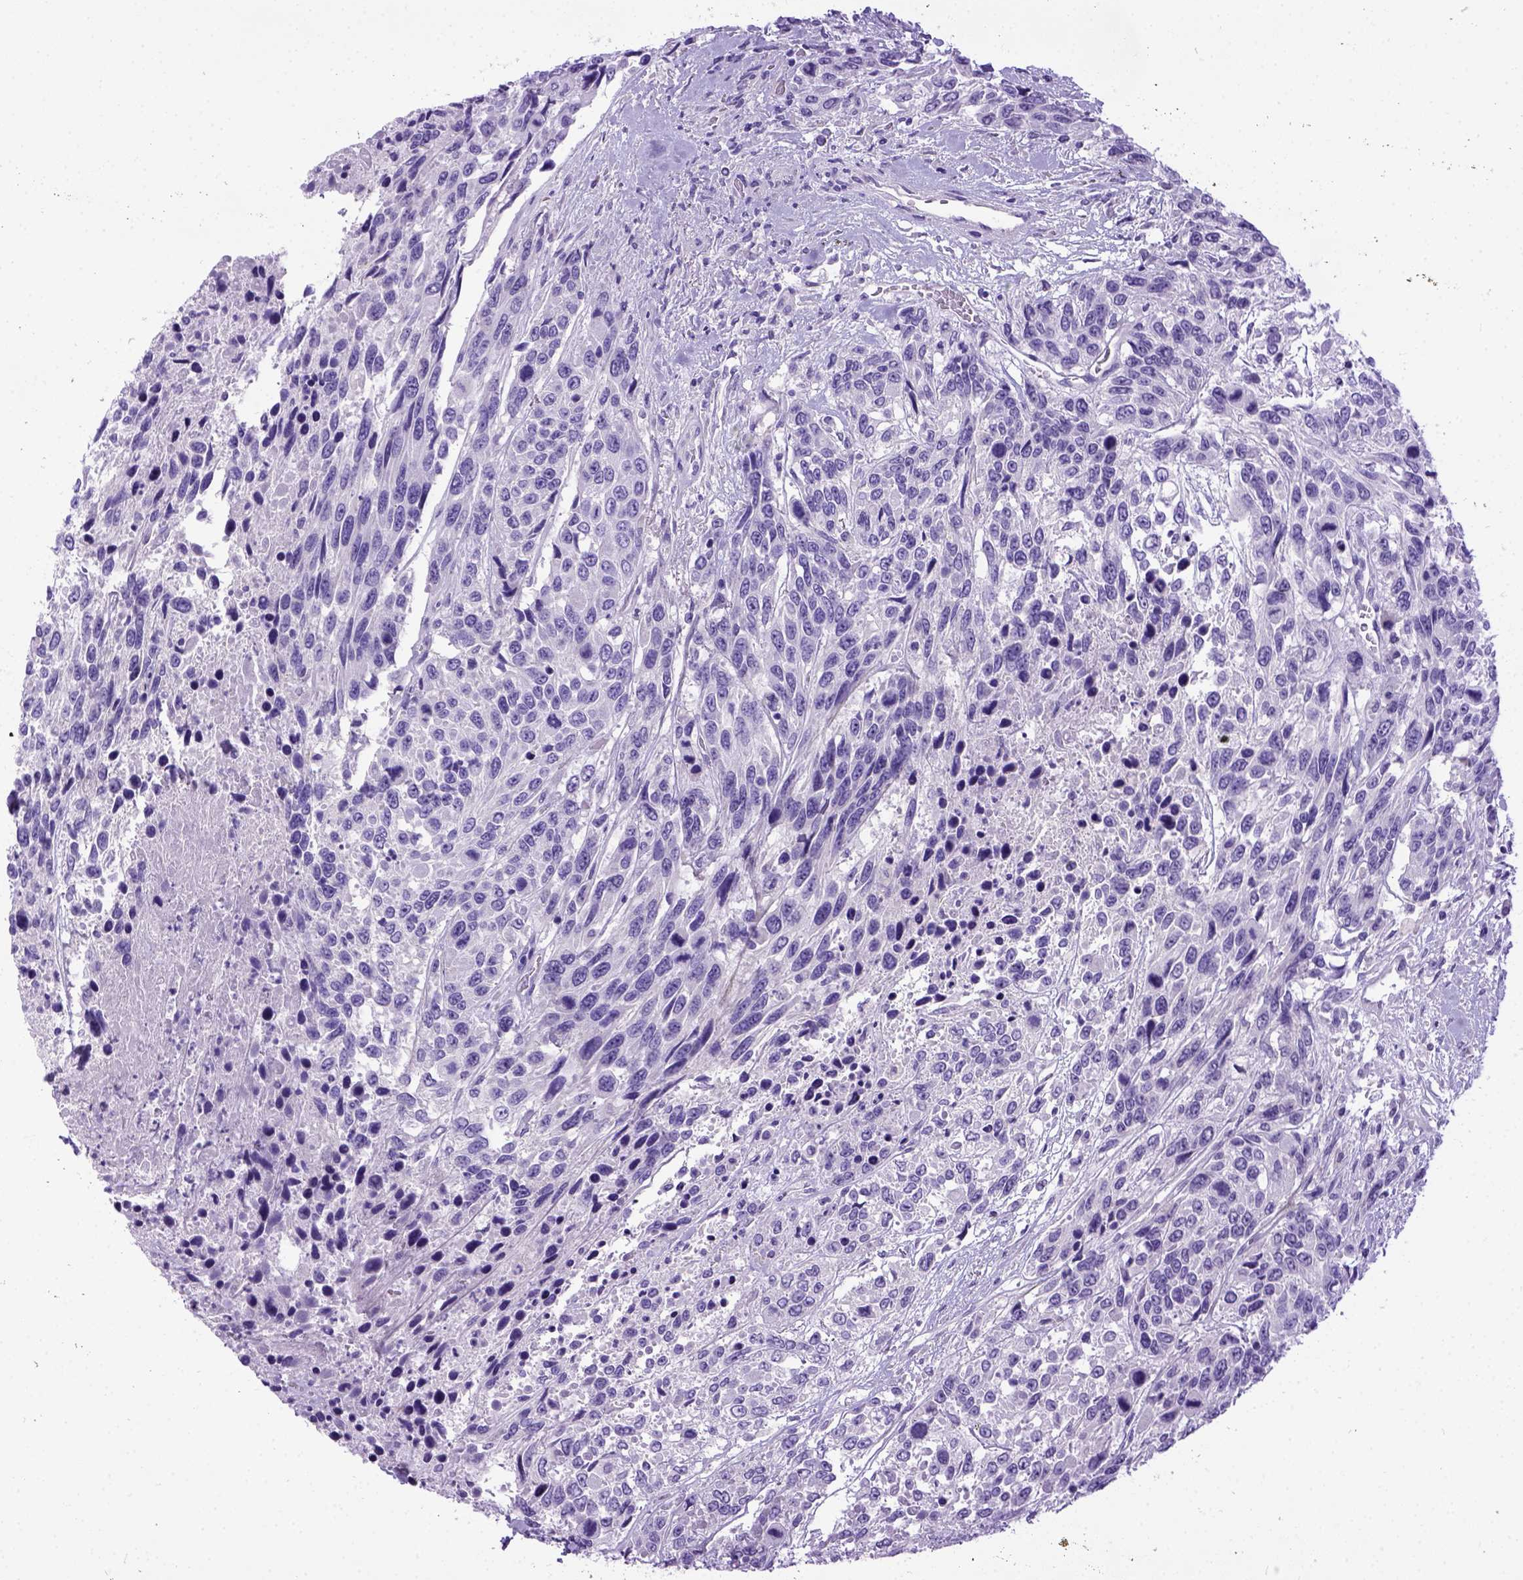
{"staining": {"intensity": "negative", "quantity": "none", "location": "none"}, "tissue": "urothelial cancer", "cell_type": "Tumor cells", "image_type": "cancer", "snomed": [{"axis": "morphology", "description": "Urothelial carcinoma, High grade"}, {"axis": "topography", "description": "Urinary bladder"}], "caption": "Tumor cells show no significant expression in urothelial carcinoma (high-grade).", "gene": "IGF2", "patient": {"sex": "female", "age": 70}}